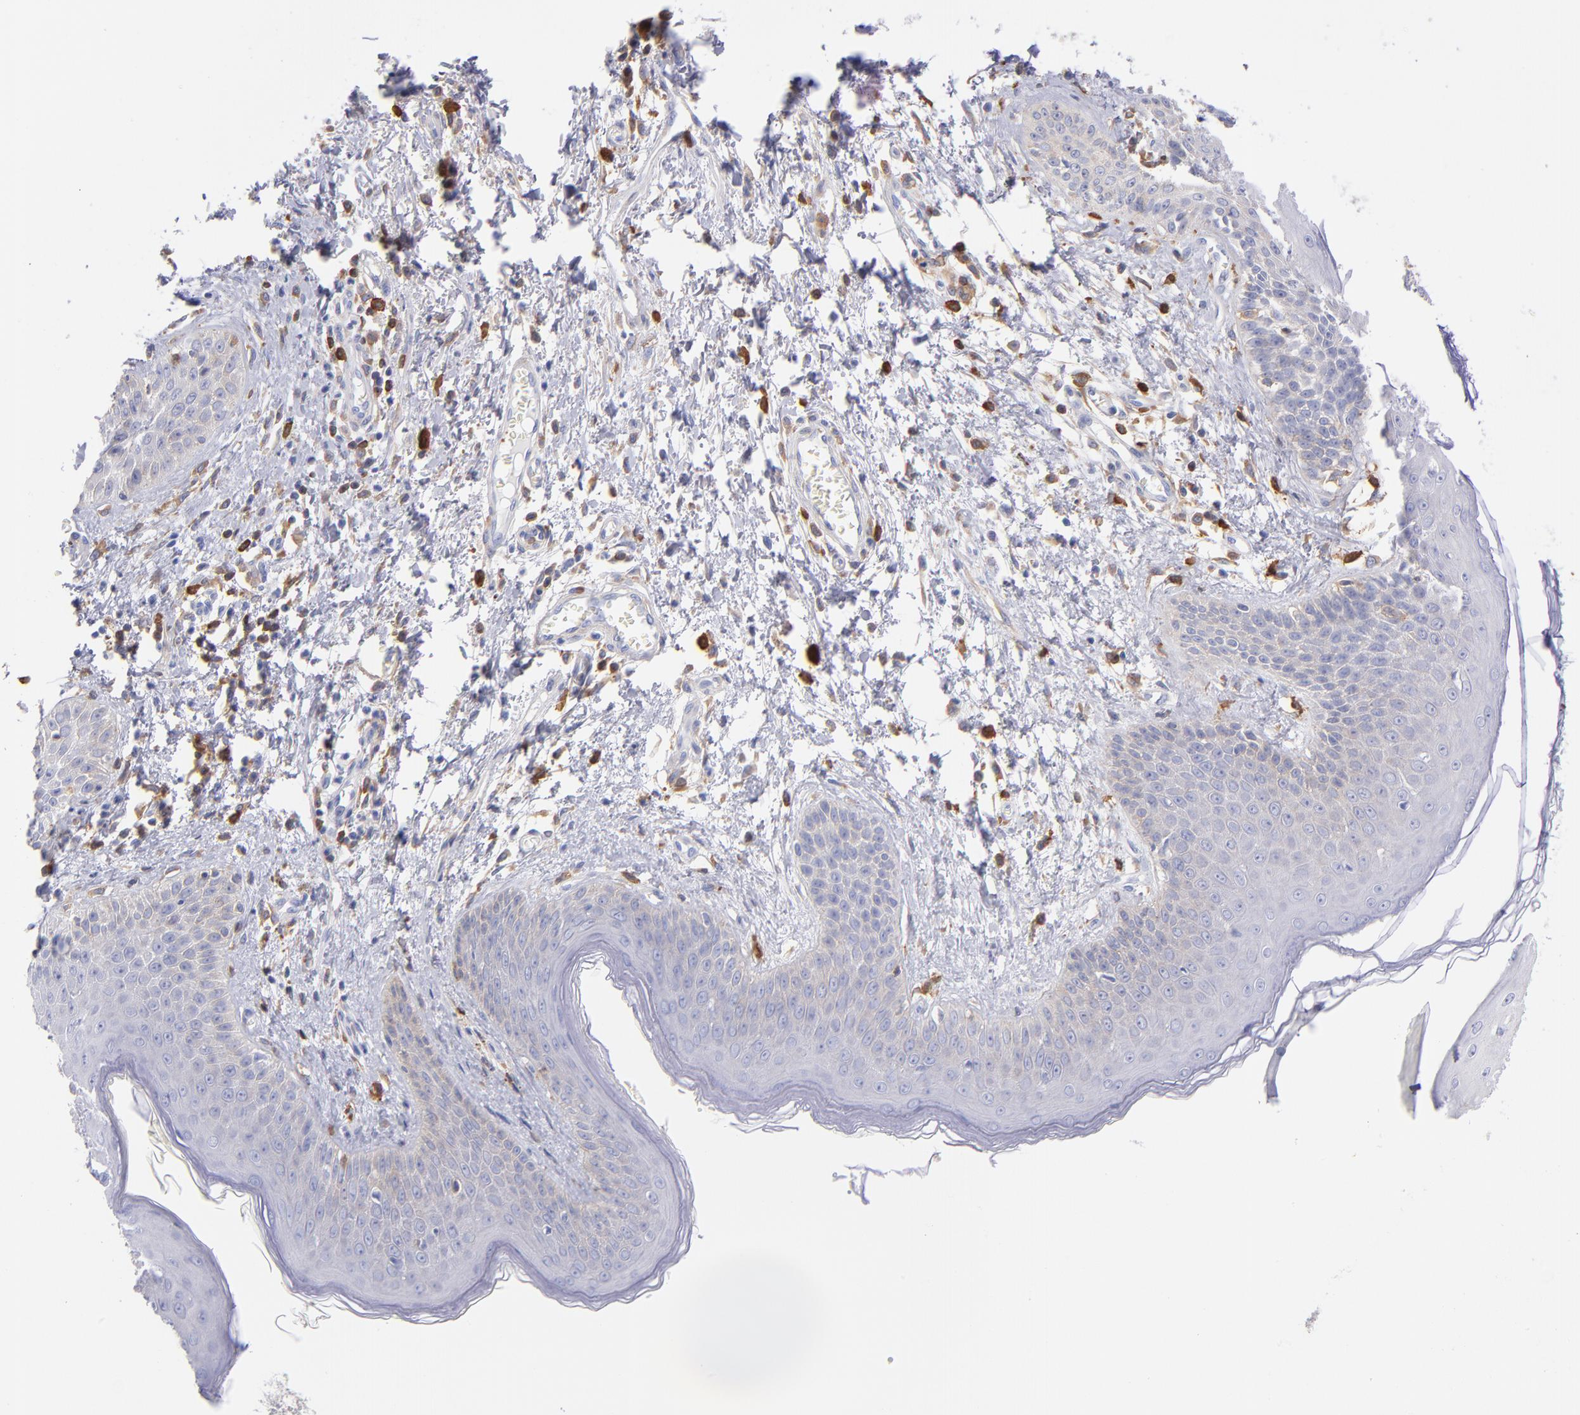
{"staining": {"intensity": "weak", "quantity": ">75%", "location": "cytoplasmic/membranous"}, "tissue": "skin cancer", "cell_type": "Tumor cells", "image_type": "cancer", "snomed": [{"axis": "morphology", "description": "Basal cell carcinoma"}, {"axis": "topography", "description": "Skin"}], "caption": "The histopathology image exhibits a brown stain indicating the presence of a protein in the cytoplasmic/membranous of tumor cells in skin cancer (basal cell carcinoma). (DAB (3,3'-diaminobenzidine) IHC with brightfield microscopy, high magnification).", "gene": "PRKCA", "patient": {"sex": "female", "age": 64}}